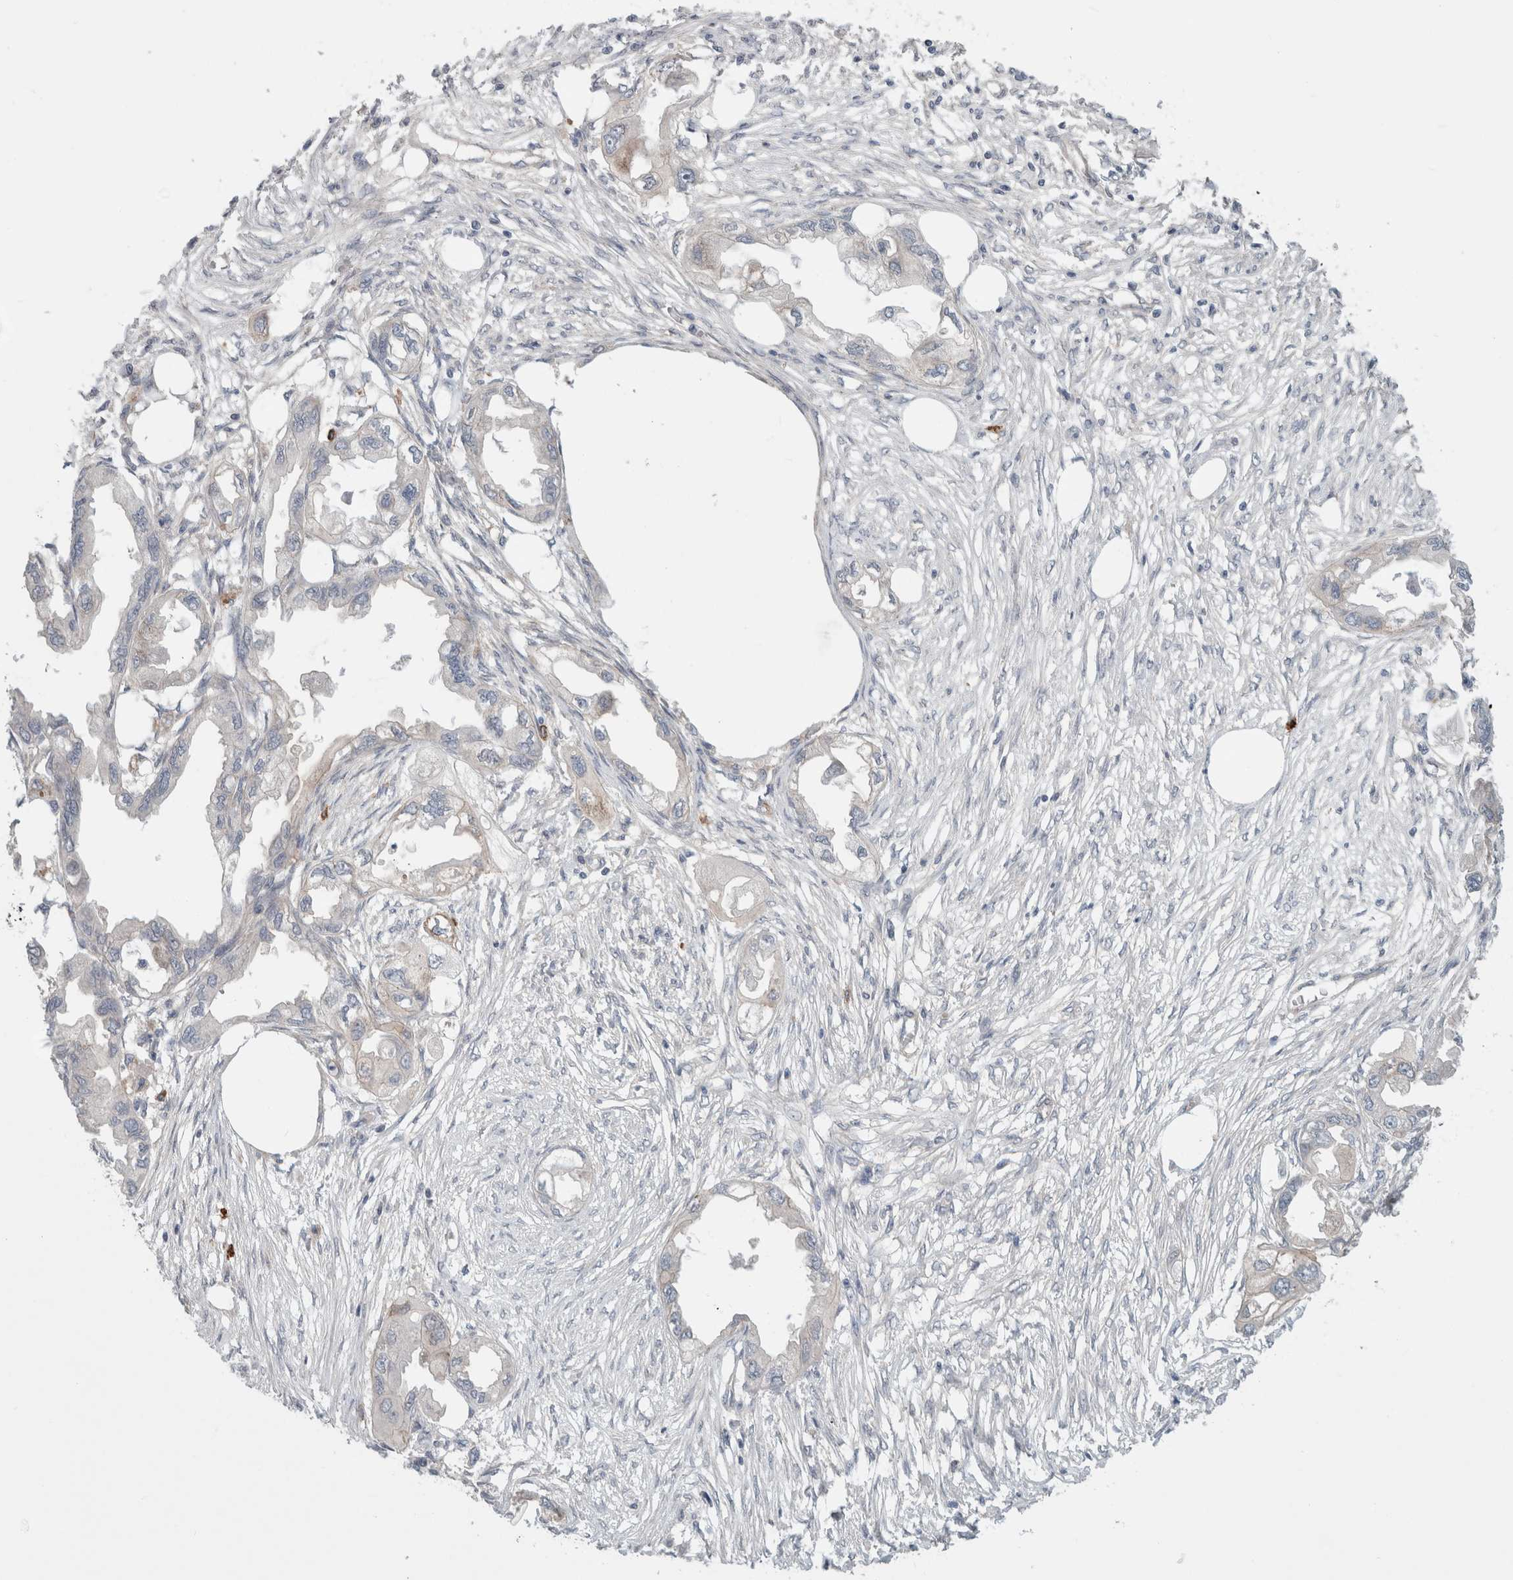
{"staining": {"intensity": "weak", "quantity": "<25%", "location": "cytoplasmic/membranous"}, "tissue": "endometrial cancer", "cell_type": "Tumor cells", "image_type": "cancer", "snomed": [{"axis": "morphology", "description": "Adenocarcinoma, NOS"}, {"axis": "morphology", "description": "Adenocarcinoma, metastatic, NOS"}, {"axis": "topography", "description": "Adipose tissue"}, {"axis": "topography", "description": "Endometrium"}], "caption": "Tumor cells show no significant protein expression in endometrial cancer. The staining is performed using DAB brown chromogen with nuclei counter-stained in using hematoxylin.", "gene": "RASAL2", "patient": {"sex": "female", "age": 67}}